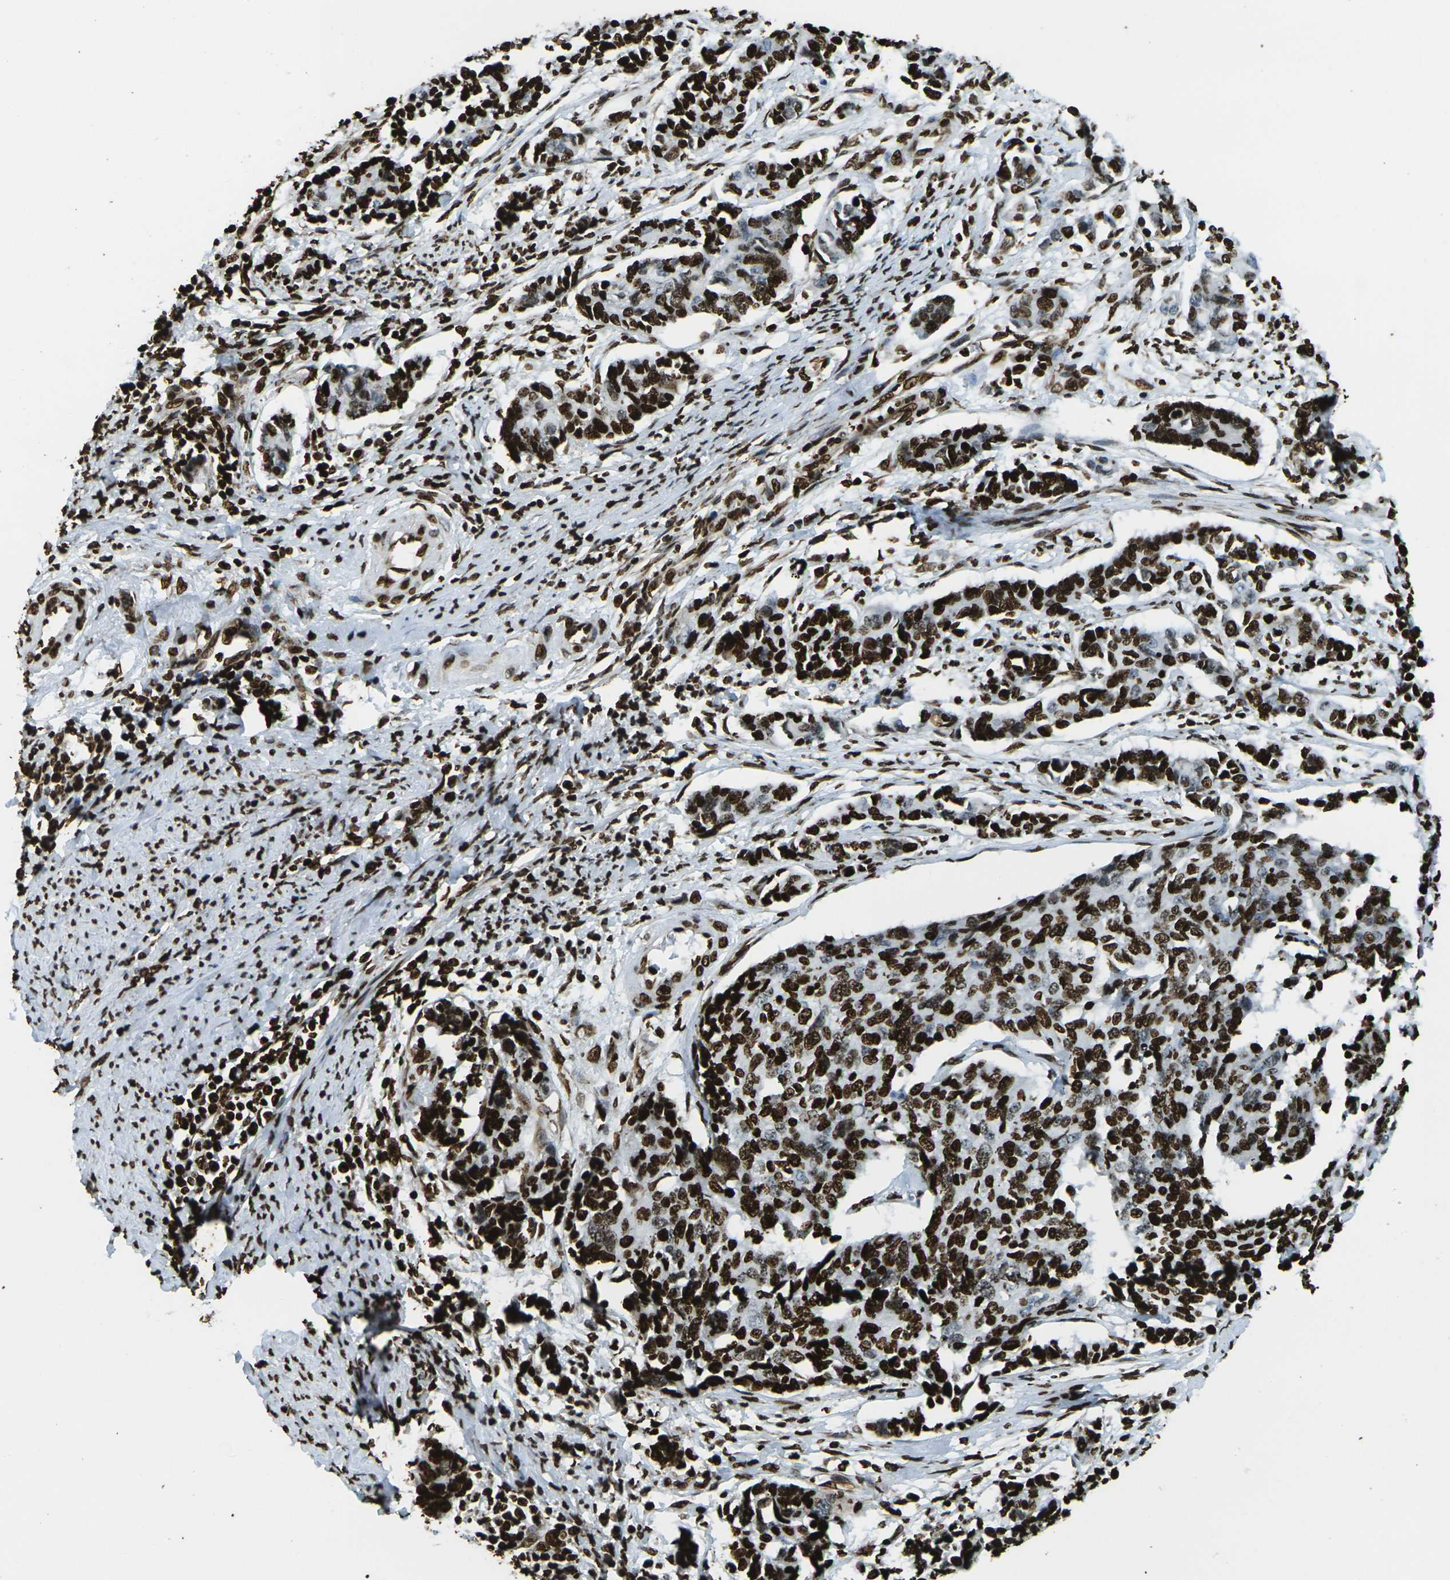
{"staining": {"intensity": "strong", "quantity": ">75%", "location": "nuclear"}, "tissue": "cervical cancer", "cell_type": "Tumor cells", "image_type": "cancer", "snomed": [{"axis": "morphology", "description": "Normal tissue, NOS"}, {"axis": "morphology", "description": "Squamous cell carcinoma, NOS"}, {"axis": "topography", "description": "Cervix"}], "caption": "Immunohistochemical staining of cervical cancer shows high levels of strong nuclear positivity in about >75% of tumor cells.", "gene": "H1-2", "patient": {"sex": "female", "age": 35}}